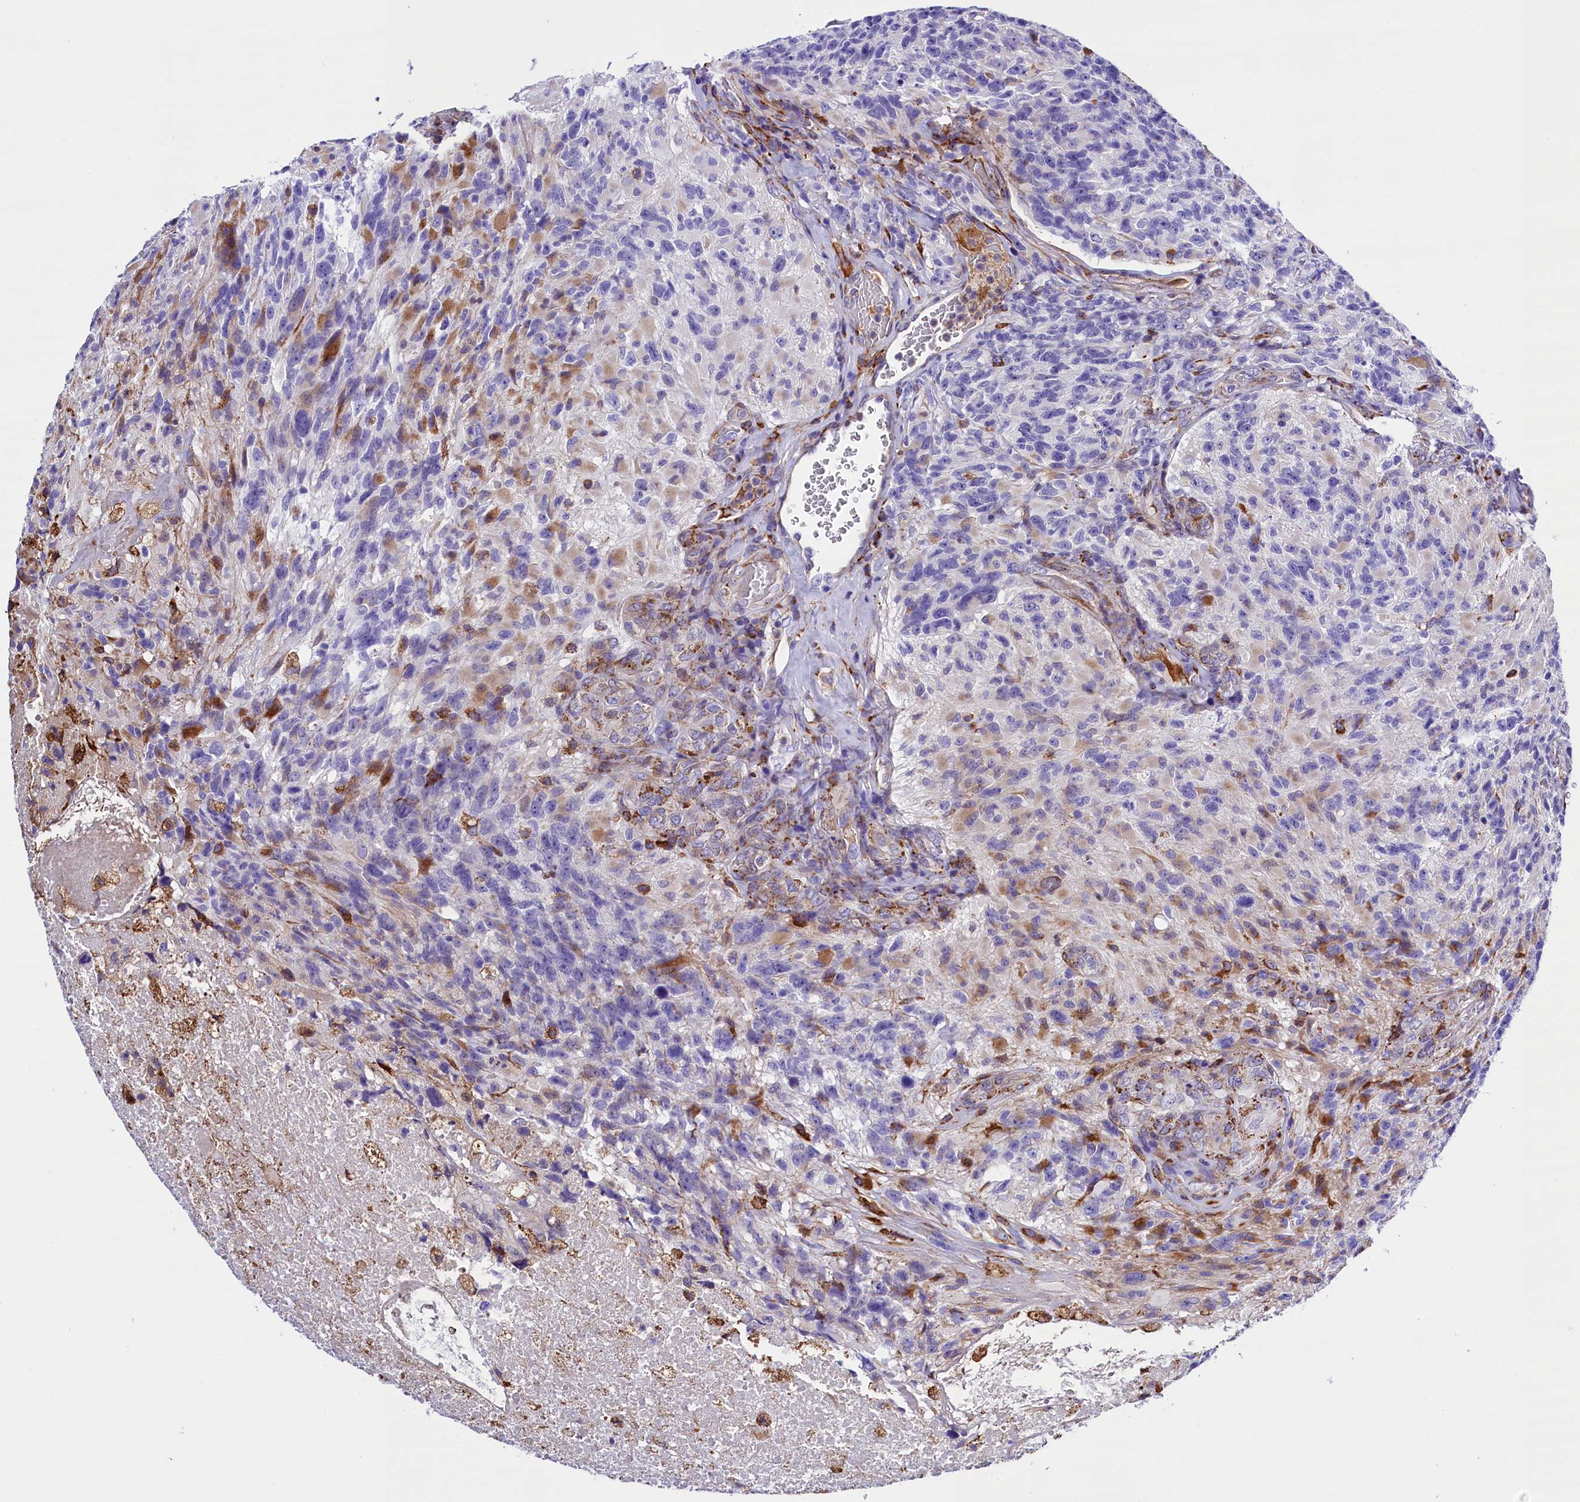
{"staining": {"intensity": "negative", "quantity": "none", "location": "none"}, "tissue": "glioma", "cell_type": "Tumor cells", "image_type": "cancer", "snomed": [{"axis": "morphology", "description": "Glioma, malignant, High grade"}, {"axis": "topography", "description": "Brain"}], "caption": "DAB immunohistochemical staining of glioma displays no significant expression in tumor cells.", "gene": "CMTR2", "patient": {"sex": "male", "age": 76}}